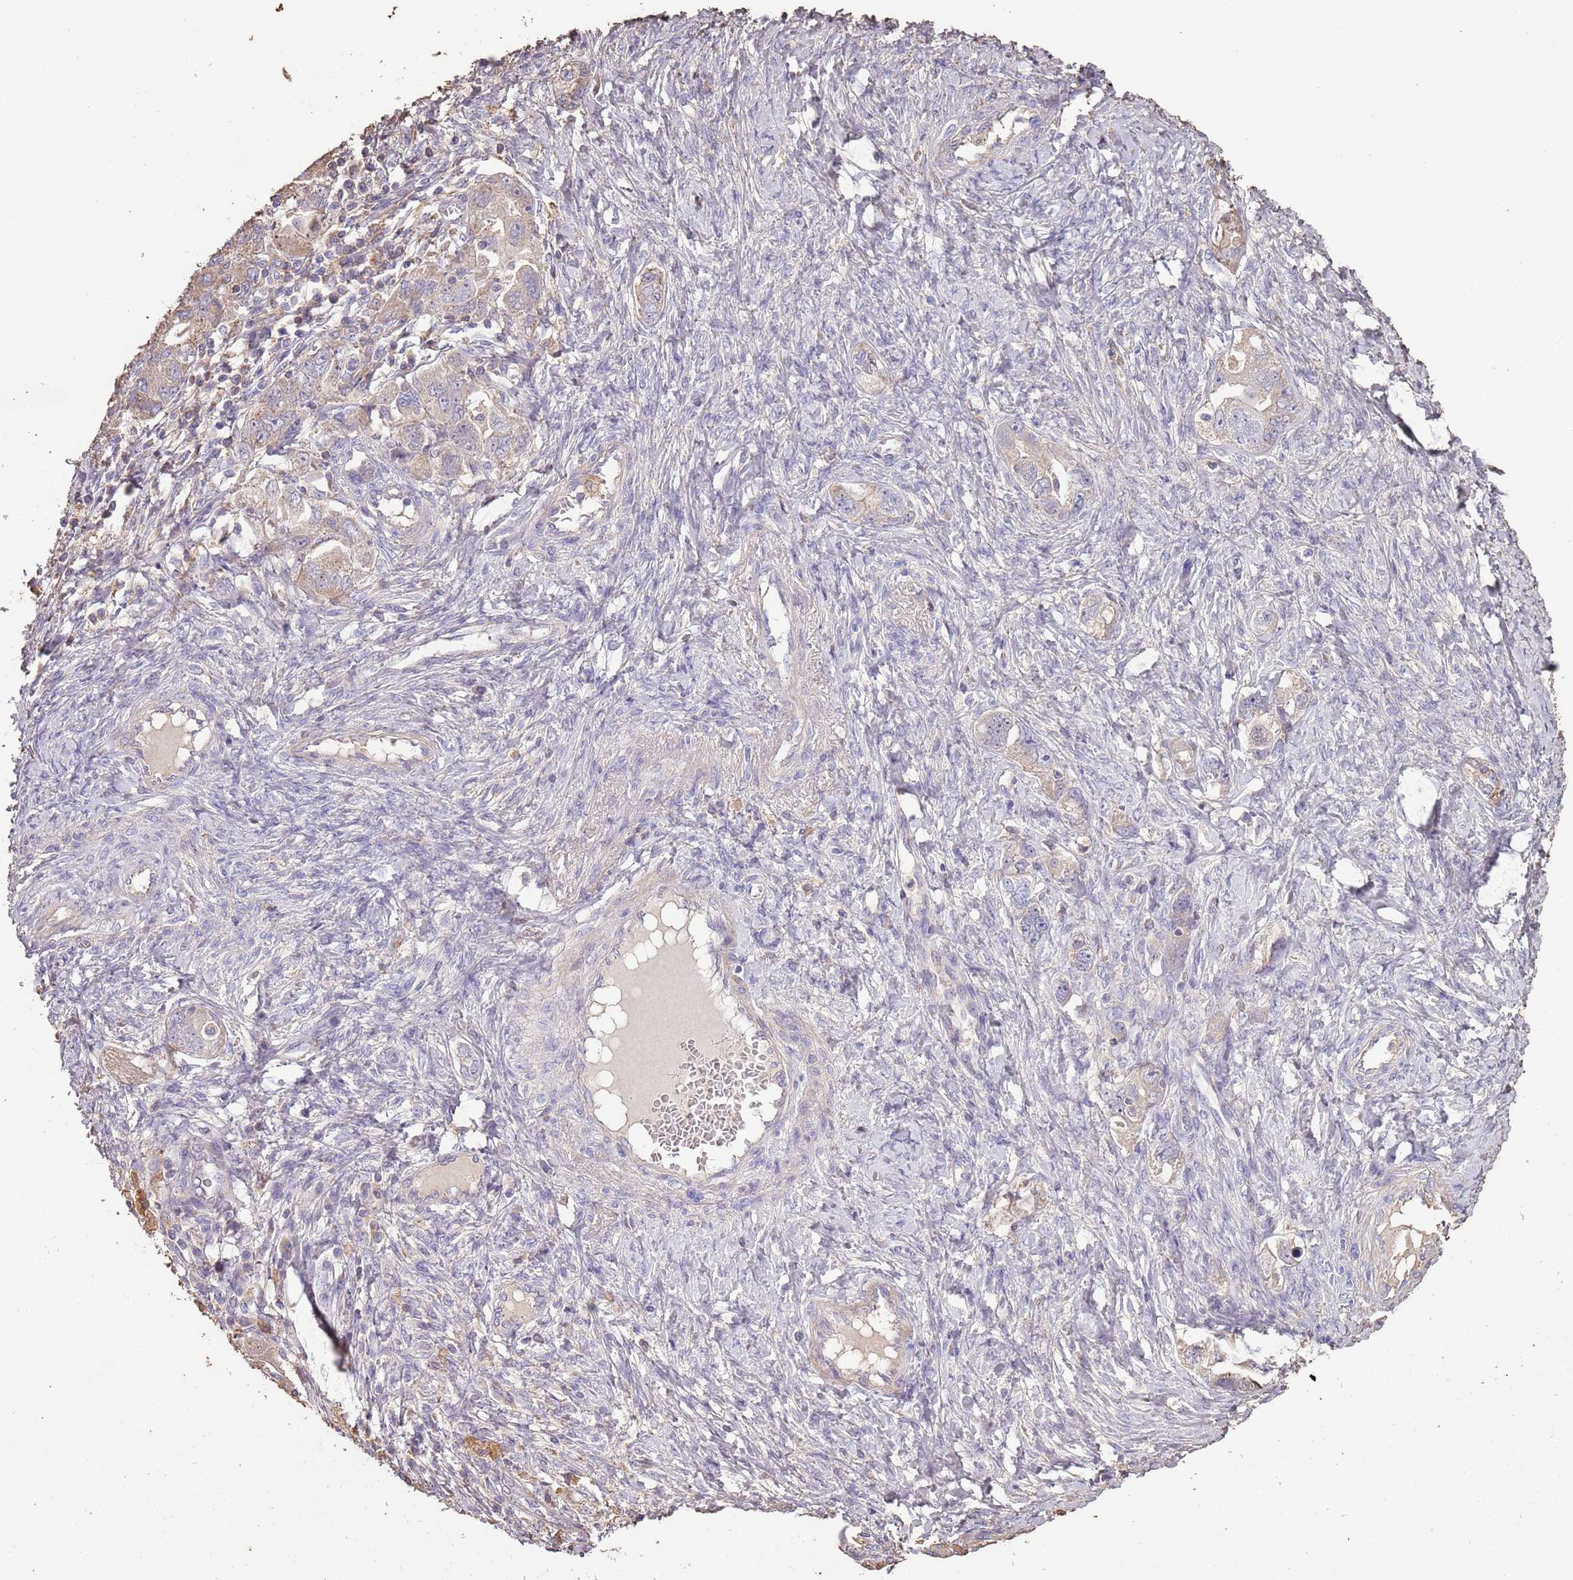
{"staining": {"intensity": "negative", "quantity": "none", "location": "none"}, "tissue": "ovarian cancer", "cell_type": "Tumor cells", "image_type": "cancer", "snomed": [{"axis": "morphology", "description": "Carcinoma, NOS"}, {"axis": "morphology", "description": "Cystadenocarcinoma, serous, NOS"}, {"axis": "topography", "description": "Ovary"}], "caption": "Histopathology image shows no protein expression in tumor cells of carcinoma (ovarian) tissue.", "gene": "FECH", "patient": {"sex": "female", "age": 69}}